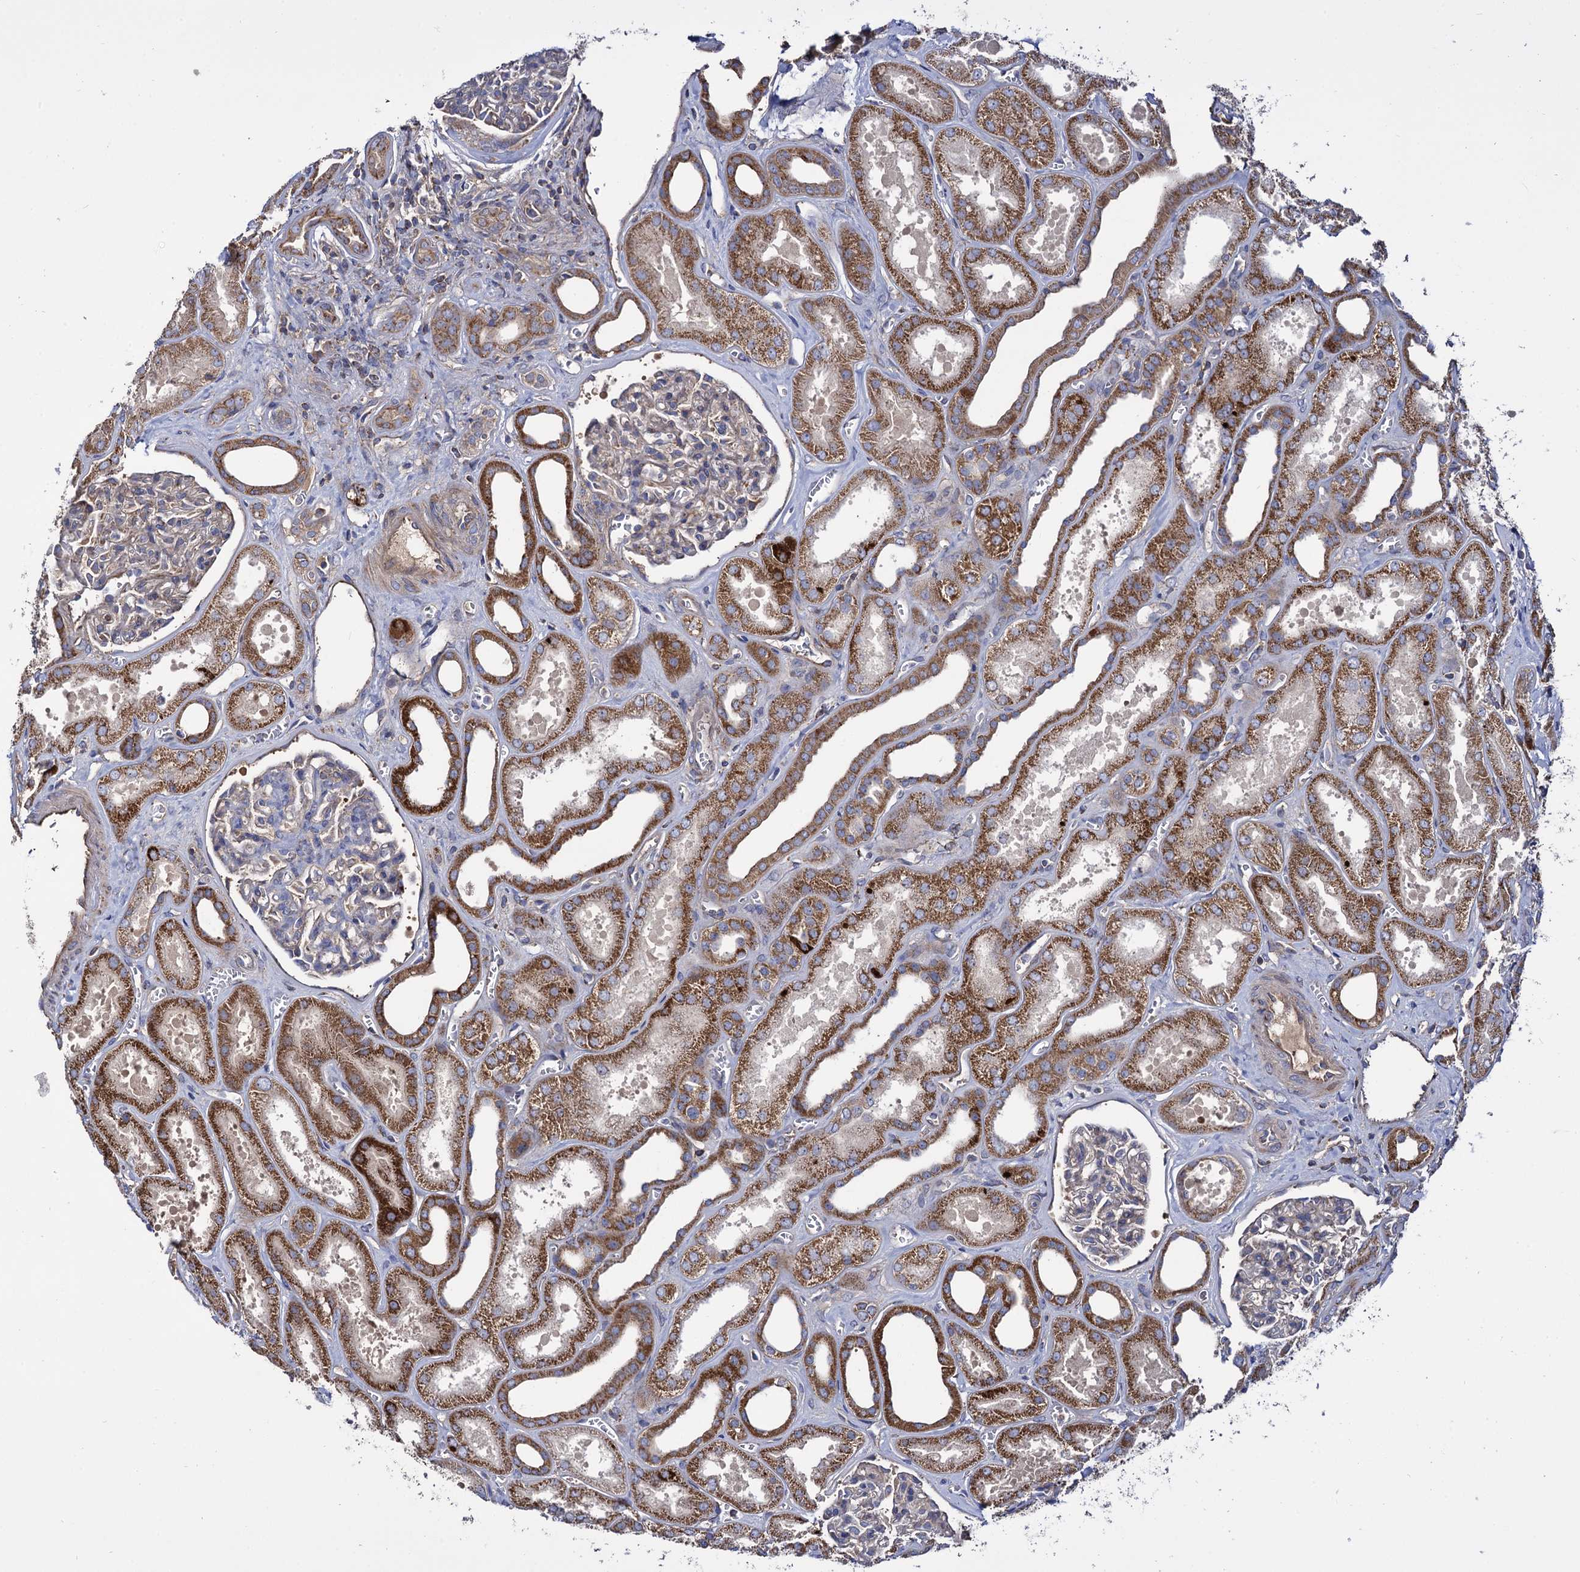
{"staining": {"intensity": "negative", "quantity": "none", "location": "none"}, "tissue": "kidney", "cell_type": "Cells in glomeruli", "image_type": "normal", "snomed": [{"axis": "morphology", "description": "Normal tissue, NOS"}, {"axis": "morphology", "description": "Adenocarcinoma, NOS"}, {"axis": "topography", "description": "Kidney"}], "caption": "Micrograph shows no protein expression in cells in glomeruli of unremarkable kidney.", "gene": "IQCH", "patient": {"sex": "female", "age": 68}}